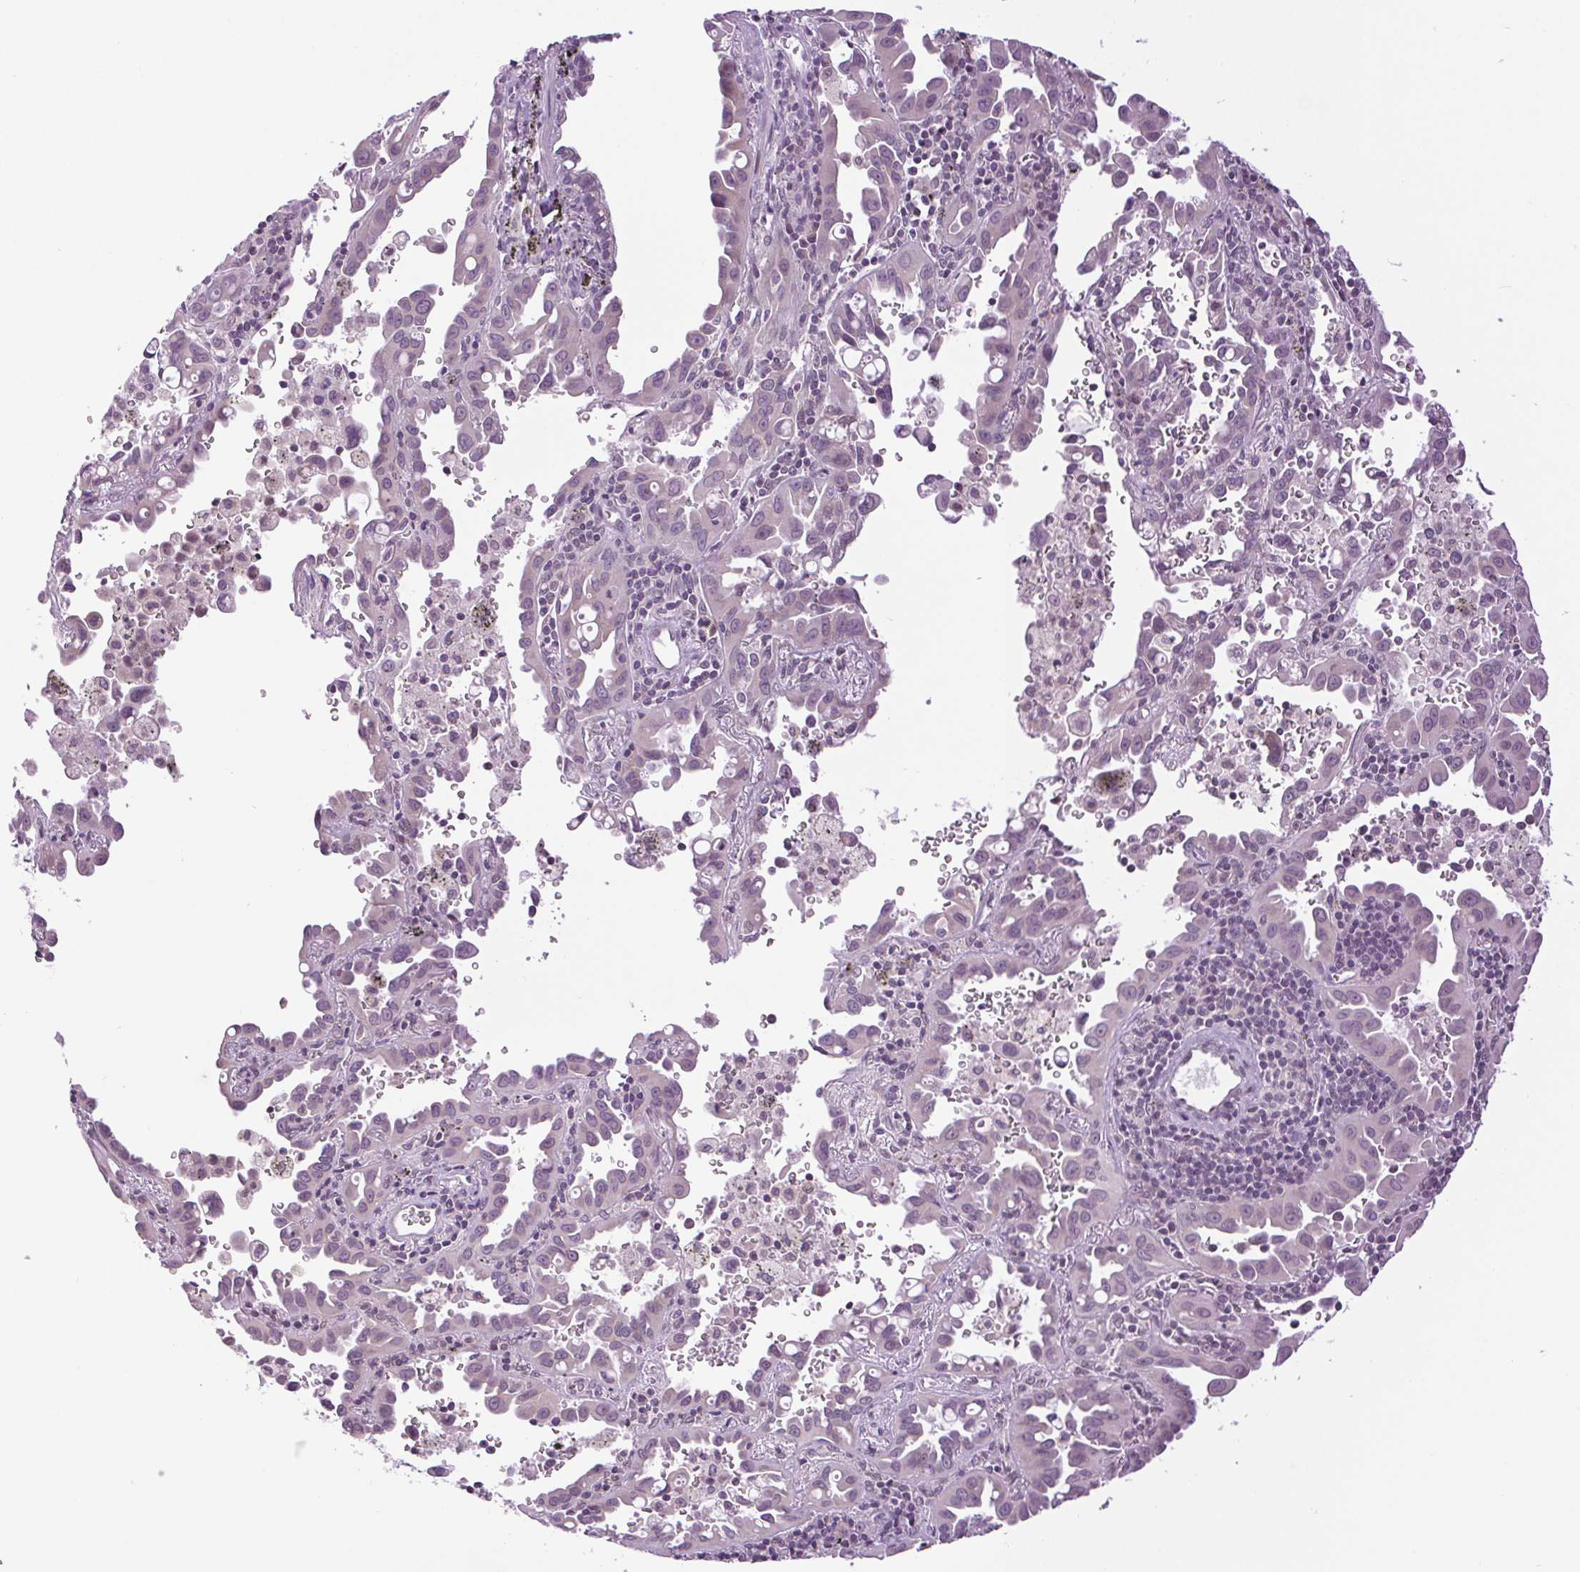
{"staining": {"intensity": "negative", "quantity": "none", "location": "none"}, "tissue": "lung cancer", "cell_type": "Tumor cells", "image_type": "cancer", "snomed": [{"axis": "morphology", "description": "Adenocarcinoma, NOS"}, {"axis": "topography", "description": "Lung"}], "caption": "The photomicrograph displays no significant expression in tumor cells of lung adenocarcinoma. Nuclei are stained in blue.", "gene": "SMIM13", "patient": {"sex": "male", "age": 68}}